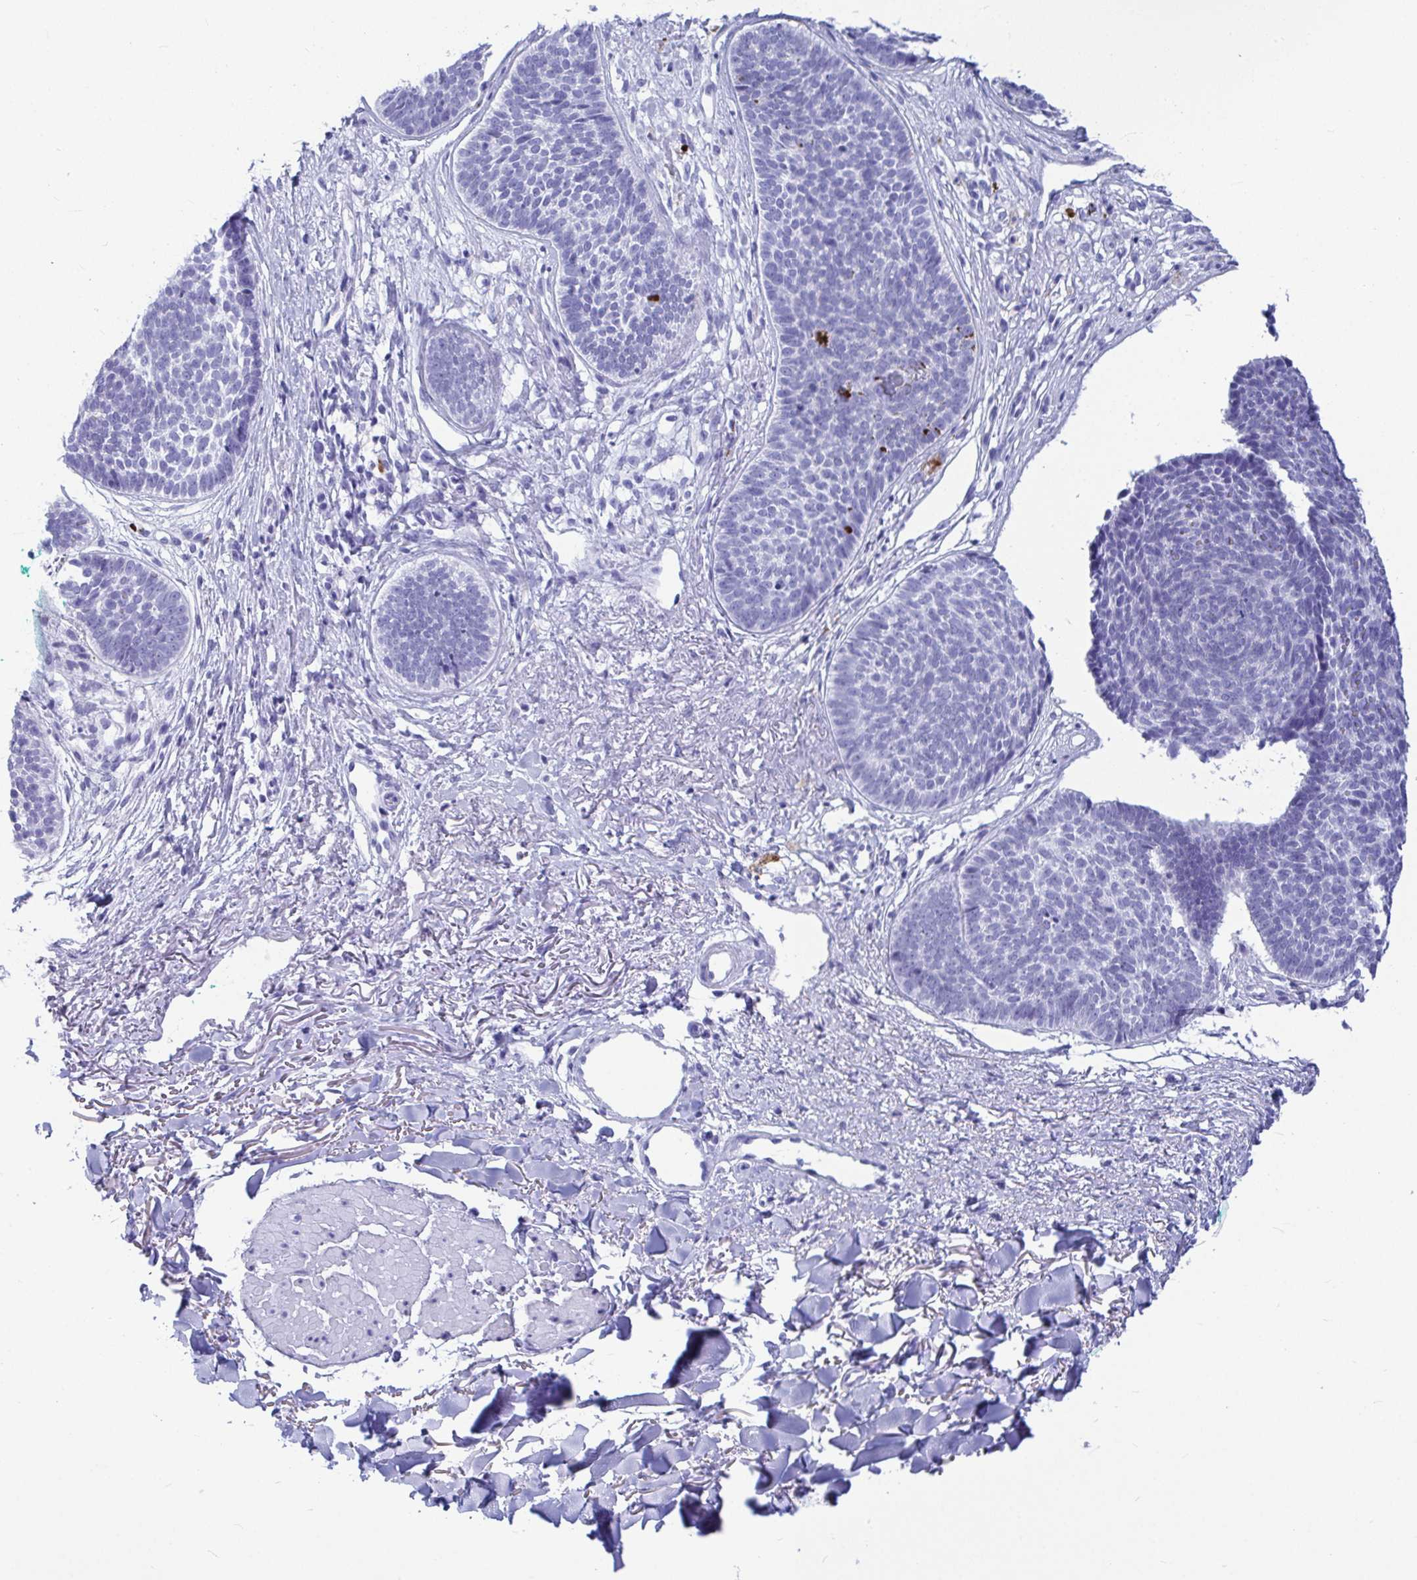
{"staining": {"intensity": "negative", "quantity": "none", "location": "none"}, "tissue": "skin cancer", "cell_type": "Tumor cells", "image_type": "cancer", "snomed": [{"axis": "morphology", "description": "Basal cell carcinoma"}, {"axis": "topography", "description": "Skin"}, {"axis": "topography", "description": "Skin of neck"}, {"axis": "topography", "description": "Skin of shoulder"}, {"axis": "topography", "description": "Skin of back"}], "caption": "IHC photomicrograph of human skin basal cell carcinoma stained for a protein (brown), which reveals no positivity in tumor cells.", "gene": "OR5J2", "patient": {"sex": "male", "age": 80}}